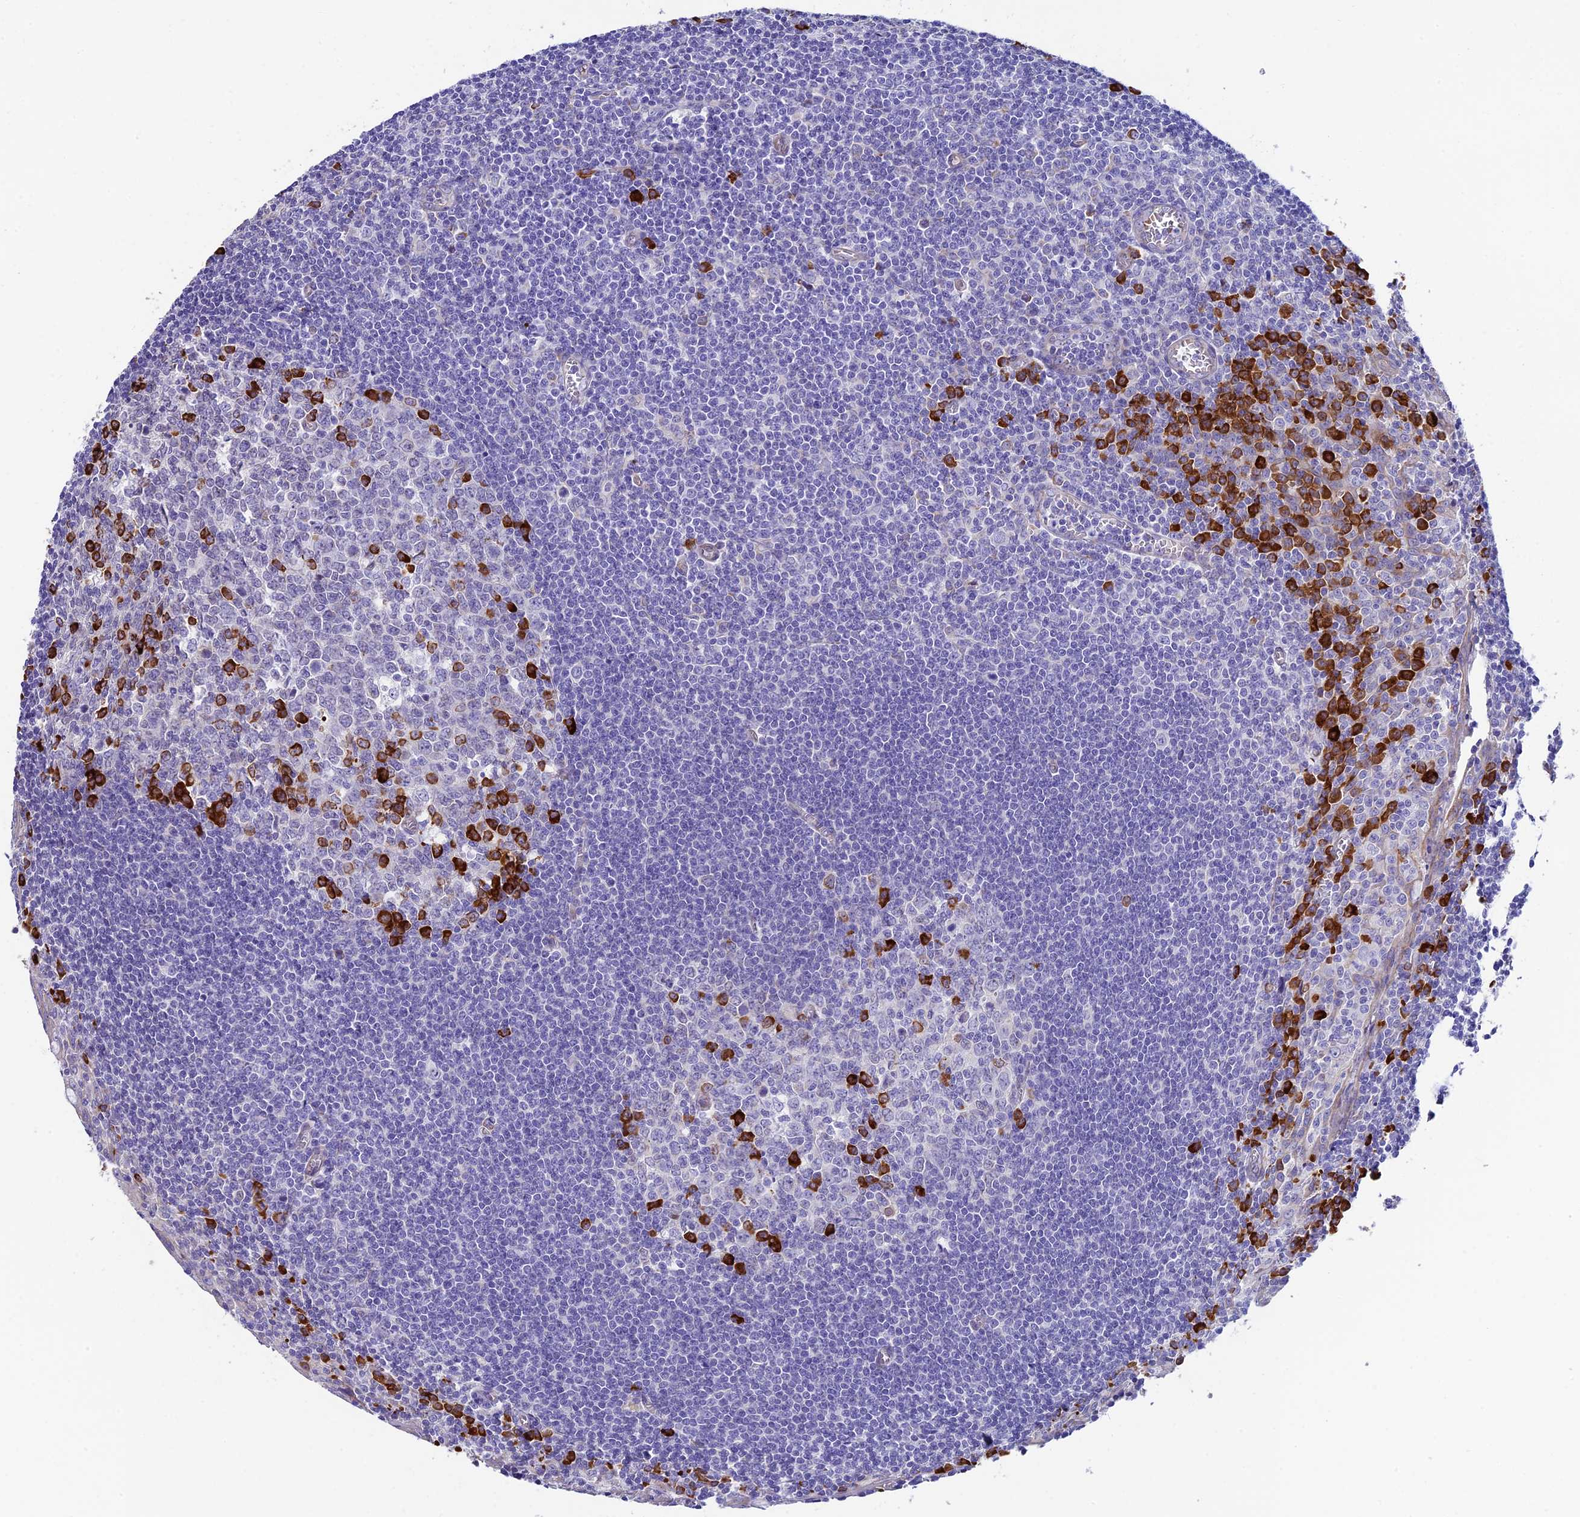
{"staining": {"intensity": "strong", "quantity": "<25%", "location": "cytoplasmic/membranous"}, "tissue": "tonsil", "cell_type": "Germinal center cells", "image_type": "normal", "snomed": [{"axis": "morphology", "description": "Normal tissue, NOS"}, {"axis": "topography", "description": "Tonsil"}], "caption": "Immunohistochemistry of normal human tonsil displays medium levels of strong cytoplasmic/membranous expression in about <25% of germinal center cells.", "gene": "MACIR", "patient": {"sex": "male", "age": 27}}